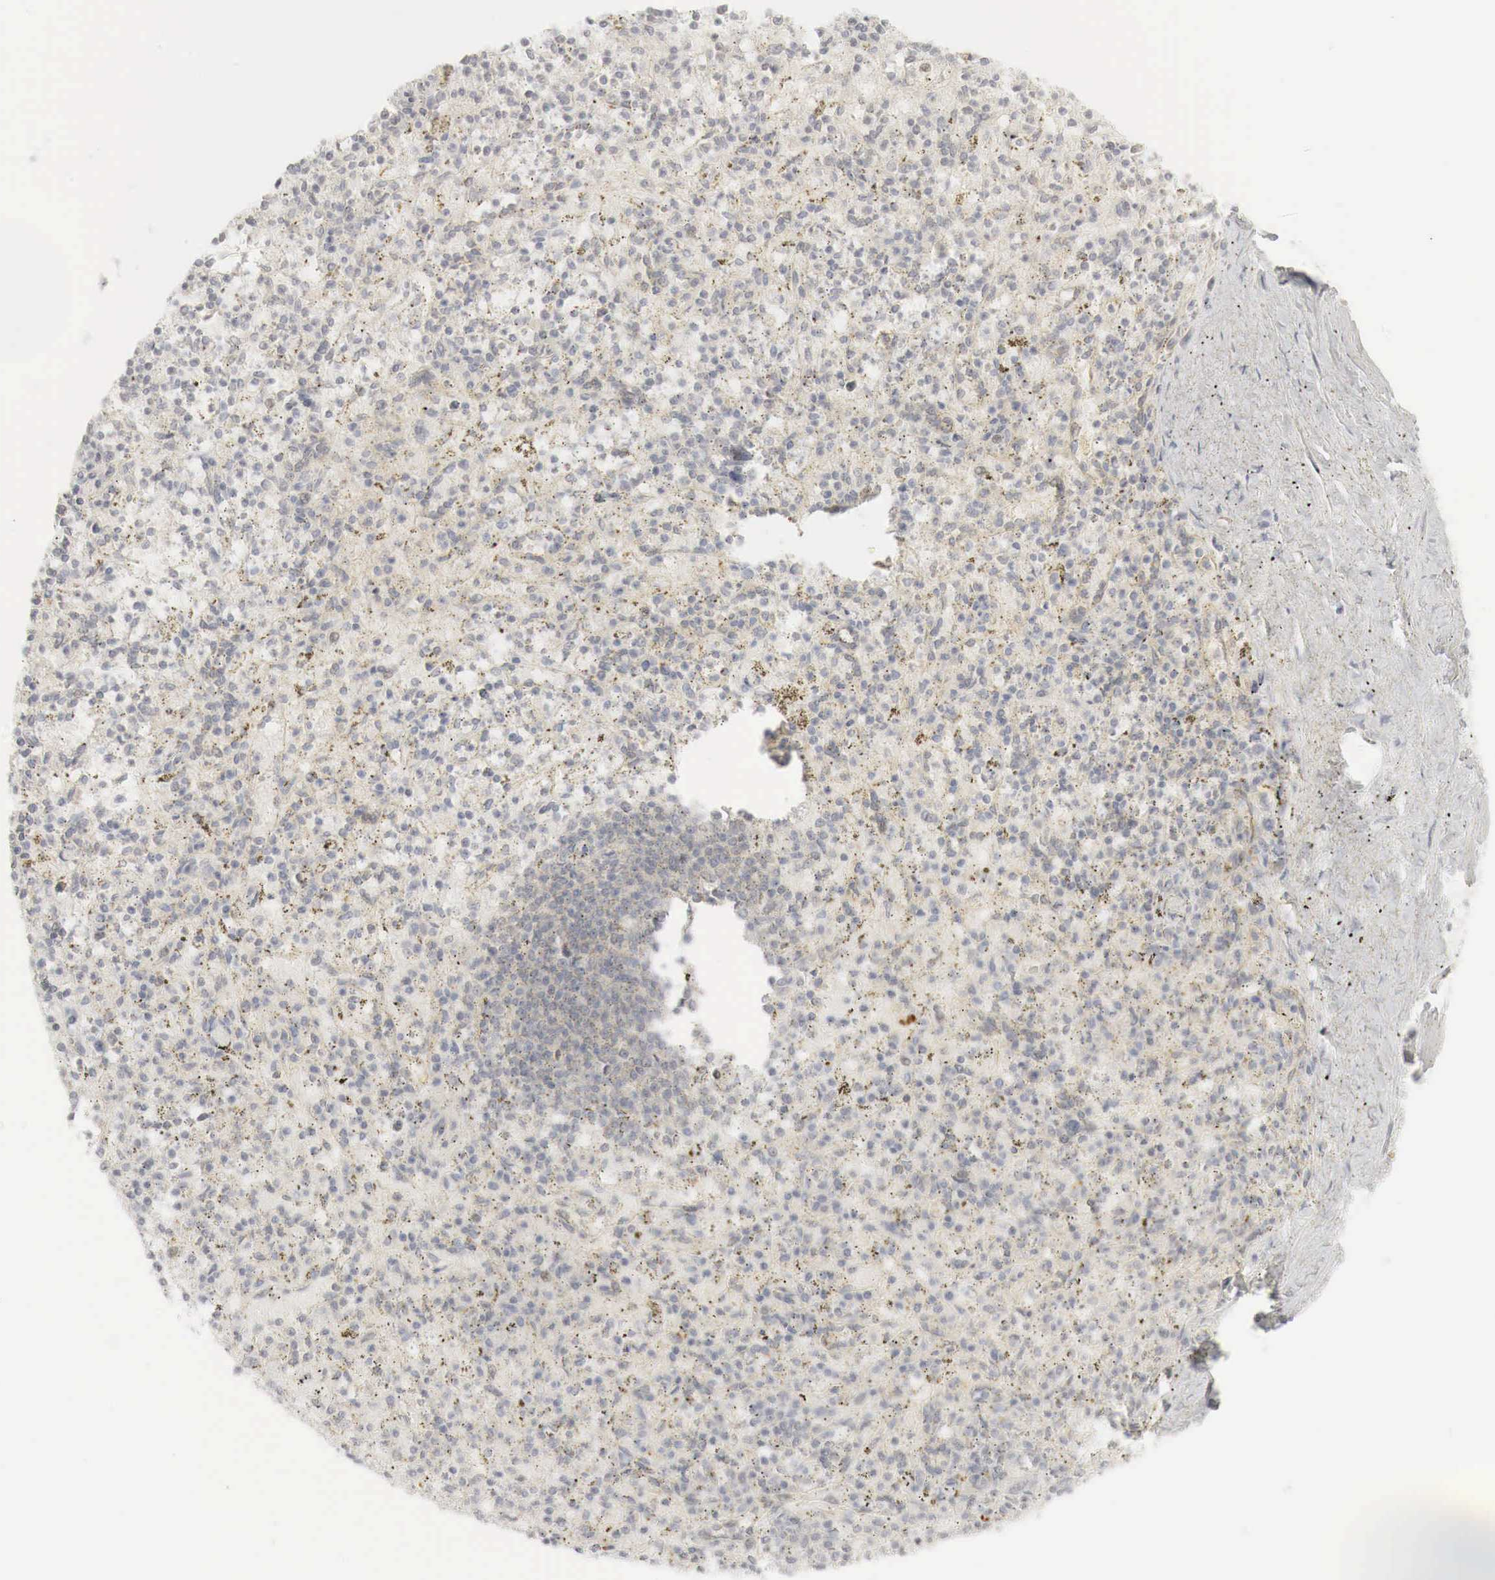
{"staining": {"intensity": "weak", "quantity": "25%-75%", "location": "cytoplasmic/membranous,nuclear"}, "tissue": "spleen", "cell_type": "Cells in red pulp", "image_type": "normal", "snomed": [{"axis": "morphology", "description": "Normal tissue, NOS"}, {"axis": "topography", "description": "Spleen"}], "caption": "Brown immunohistochemical staining in benign human spleen demonstrates weak cytoplasmic/membranous,nuclear staining in approximately 25%-75% of cells in red pulp. The staining is performed using DAB (3,3'-diaminobenzidine) brown chromogen to label protein expression. The nuclei are counter-stained blue using hematoxylin.", "gene": "MYC", "patient": {"sex": "male", "age": 72}}